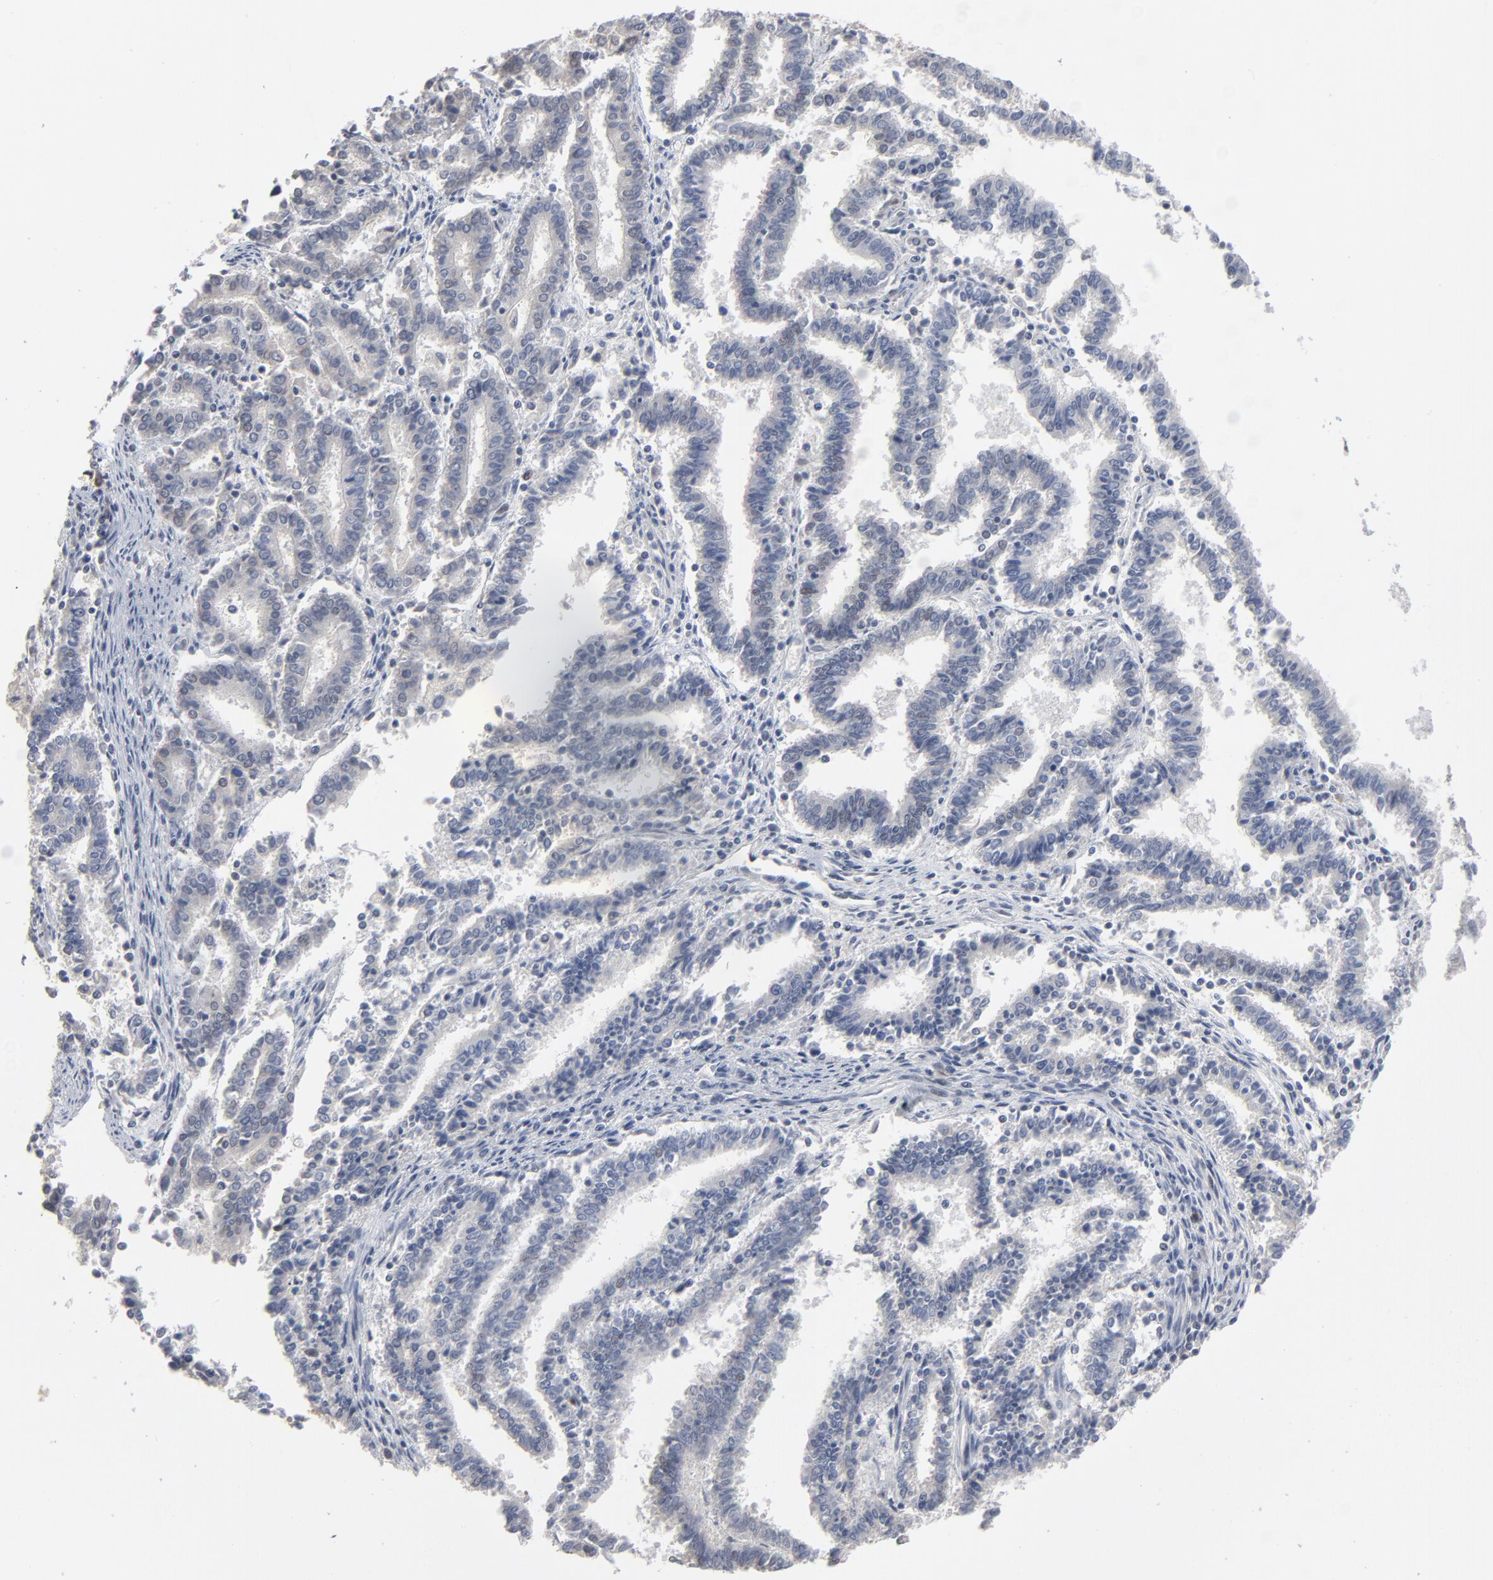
{"staining": {"intensity": "negative", "quantity": "none", "location": "none"}, "tissue": "endometrial cancer", "cell_type": "Tumor cells", "image_type": "cancer", "snomed": [{"axis": "morphology", "description": "Adenocarcinoma, NOS"}, {"axis": "topography", "description": "Uterus"}], "caption": "Immunohistochemistry of endometrial adenocarcinoma shows no expression in tumor cells.", "gene": "ATF7", "patient": {"sex": "female", "age": 83}}